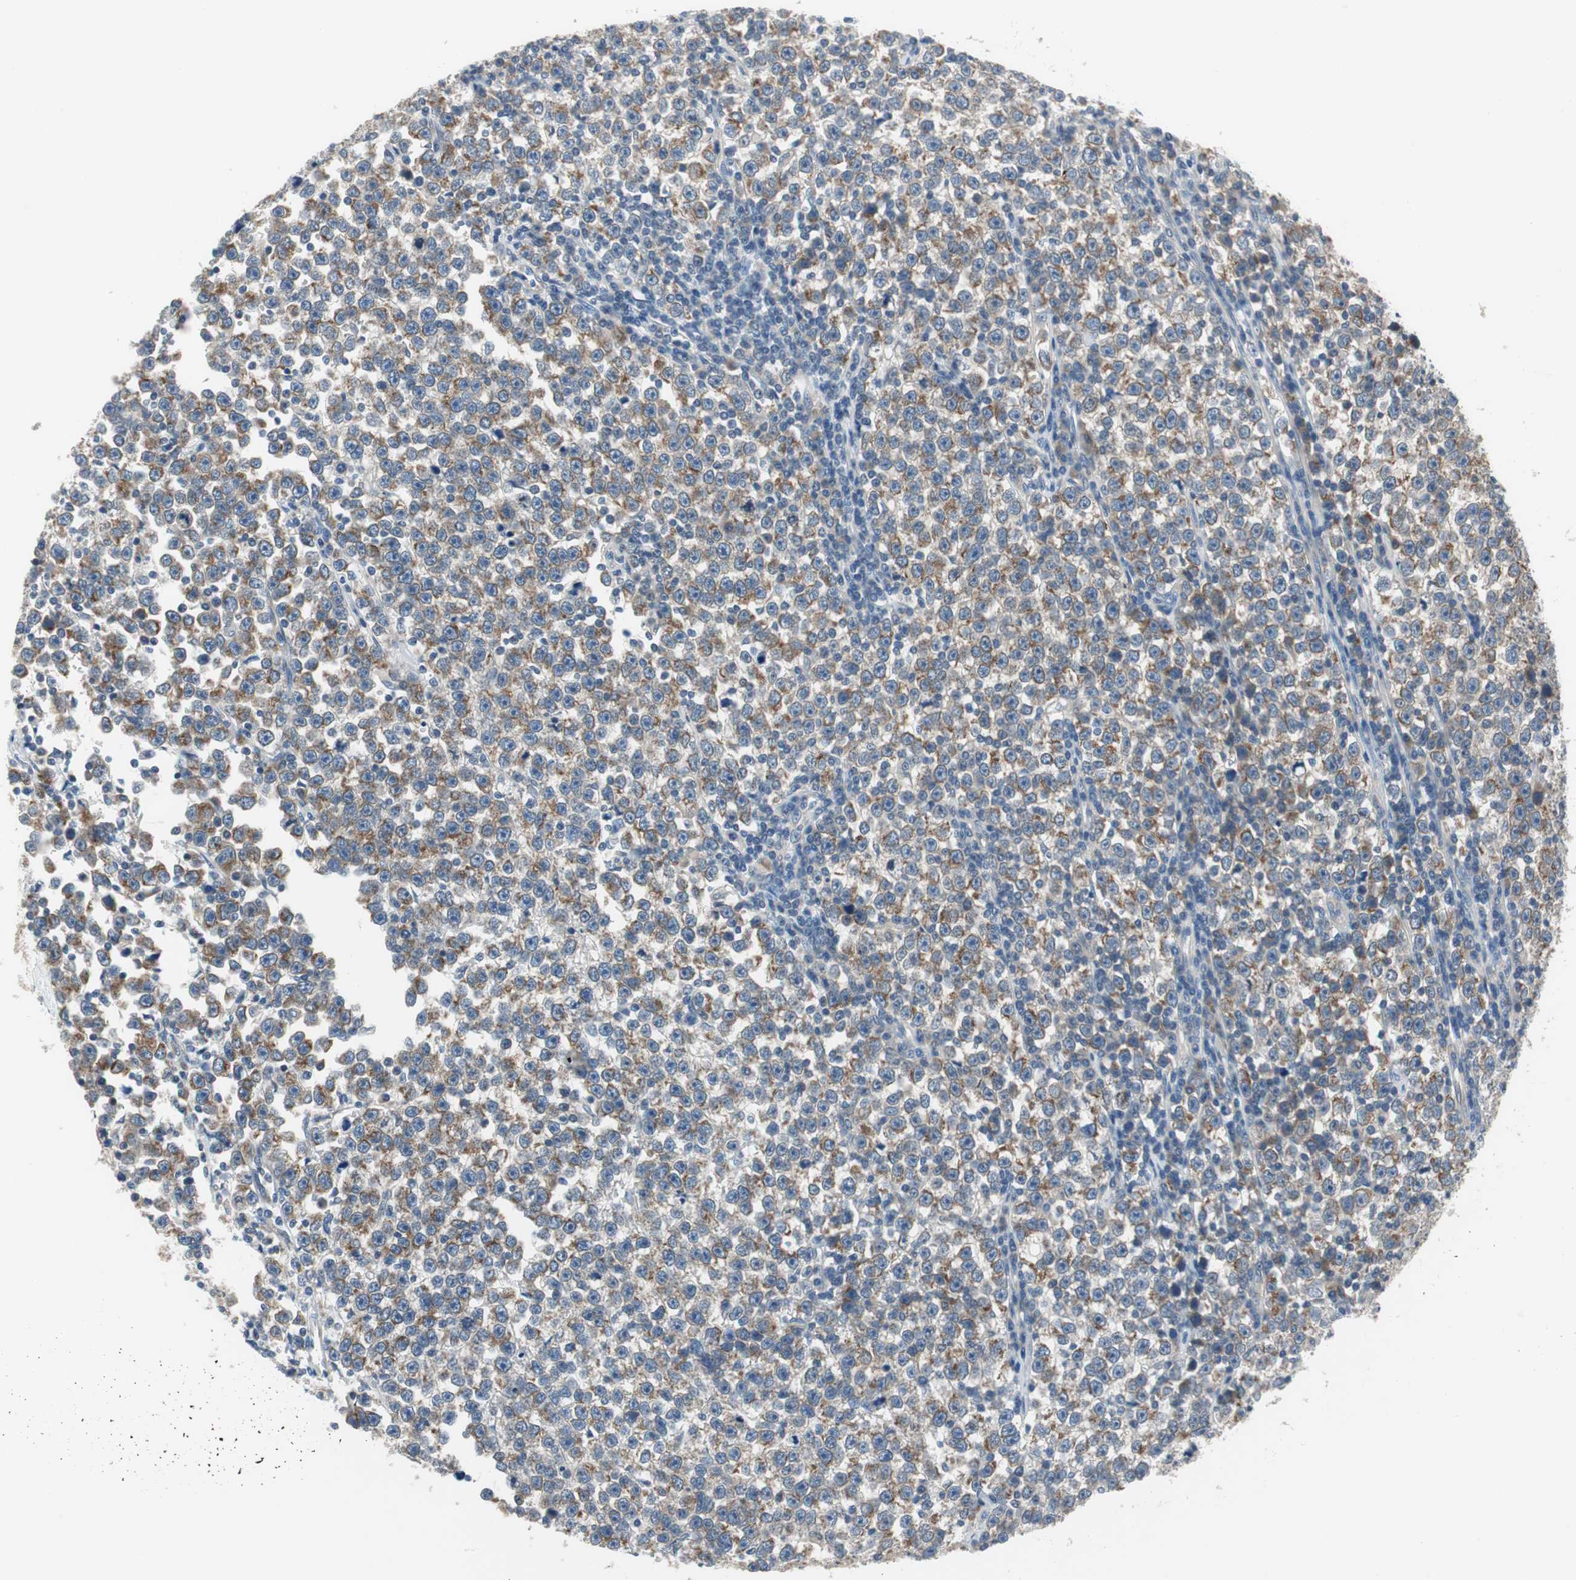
{"staining": {"intensity": "moderate", "quantity": "25%-75%", "location": "cytoplasmic/membranous"}, "tissue": "testis cancer", "cell_type": "Tumor cells", "image_type": "cancer", "snomed": [{"axis": "morphology", "description": "Seminoma, NOS"}, {"axis": "topography", "description": "Testis"}], "caption": "Approximately 25%-75% of tumor cells in human testis cancer reveal moderate cytoplasmic/membranous protein staining as visualized by brown immunohistochemical staining.", "gene": "PLAA", "patient": {"sex": "male", "age": 43}}